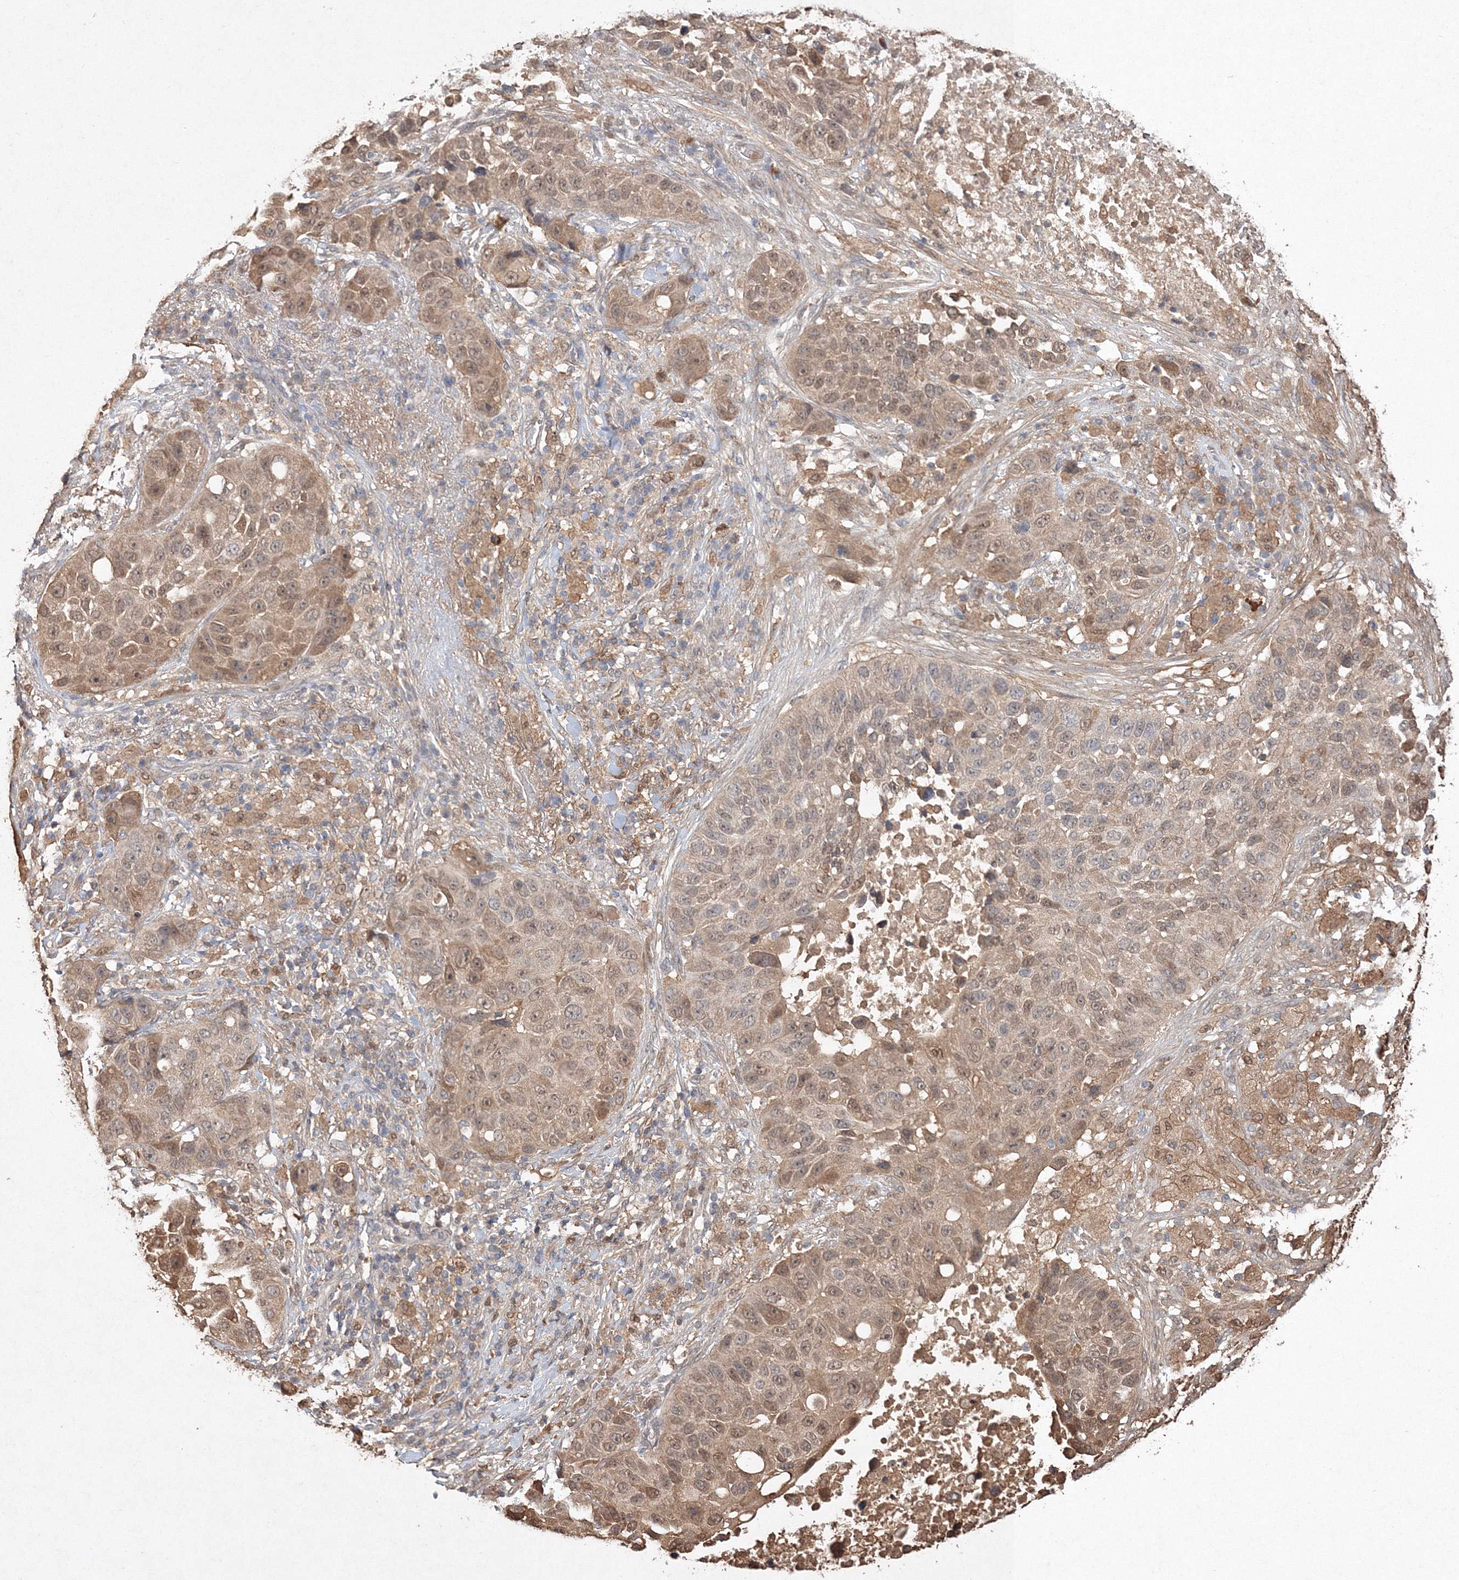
{"staining": {"intensity": "weak", "quantity": ">75%", "location": "cytoplasmic/membranous,nuclear"}, "tissue": "lung cancer", "cell_type": "Tumor cells", "image_type": "cancer", "snomed": [{"axis": "morphology", "description": "Squamous cell carcinoma, NOS"}, {"axis": "topography", "description": "Lung"}], "caption": "The histopathology image displays staining of lung squamous cell carcinoma, revealing weak cytoplasmic/membranous and nuclear protein expression (brown color) within tumor cells.", "gene": "S100A11", "patient": {"sex": "male", "age": 57}}